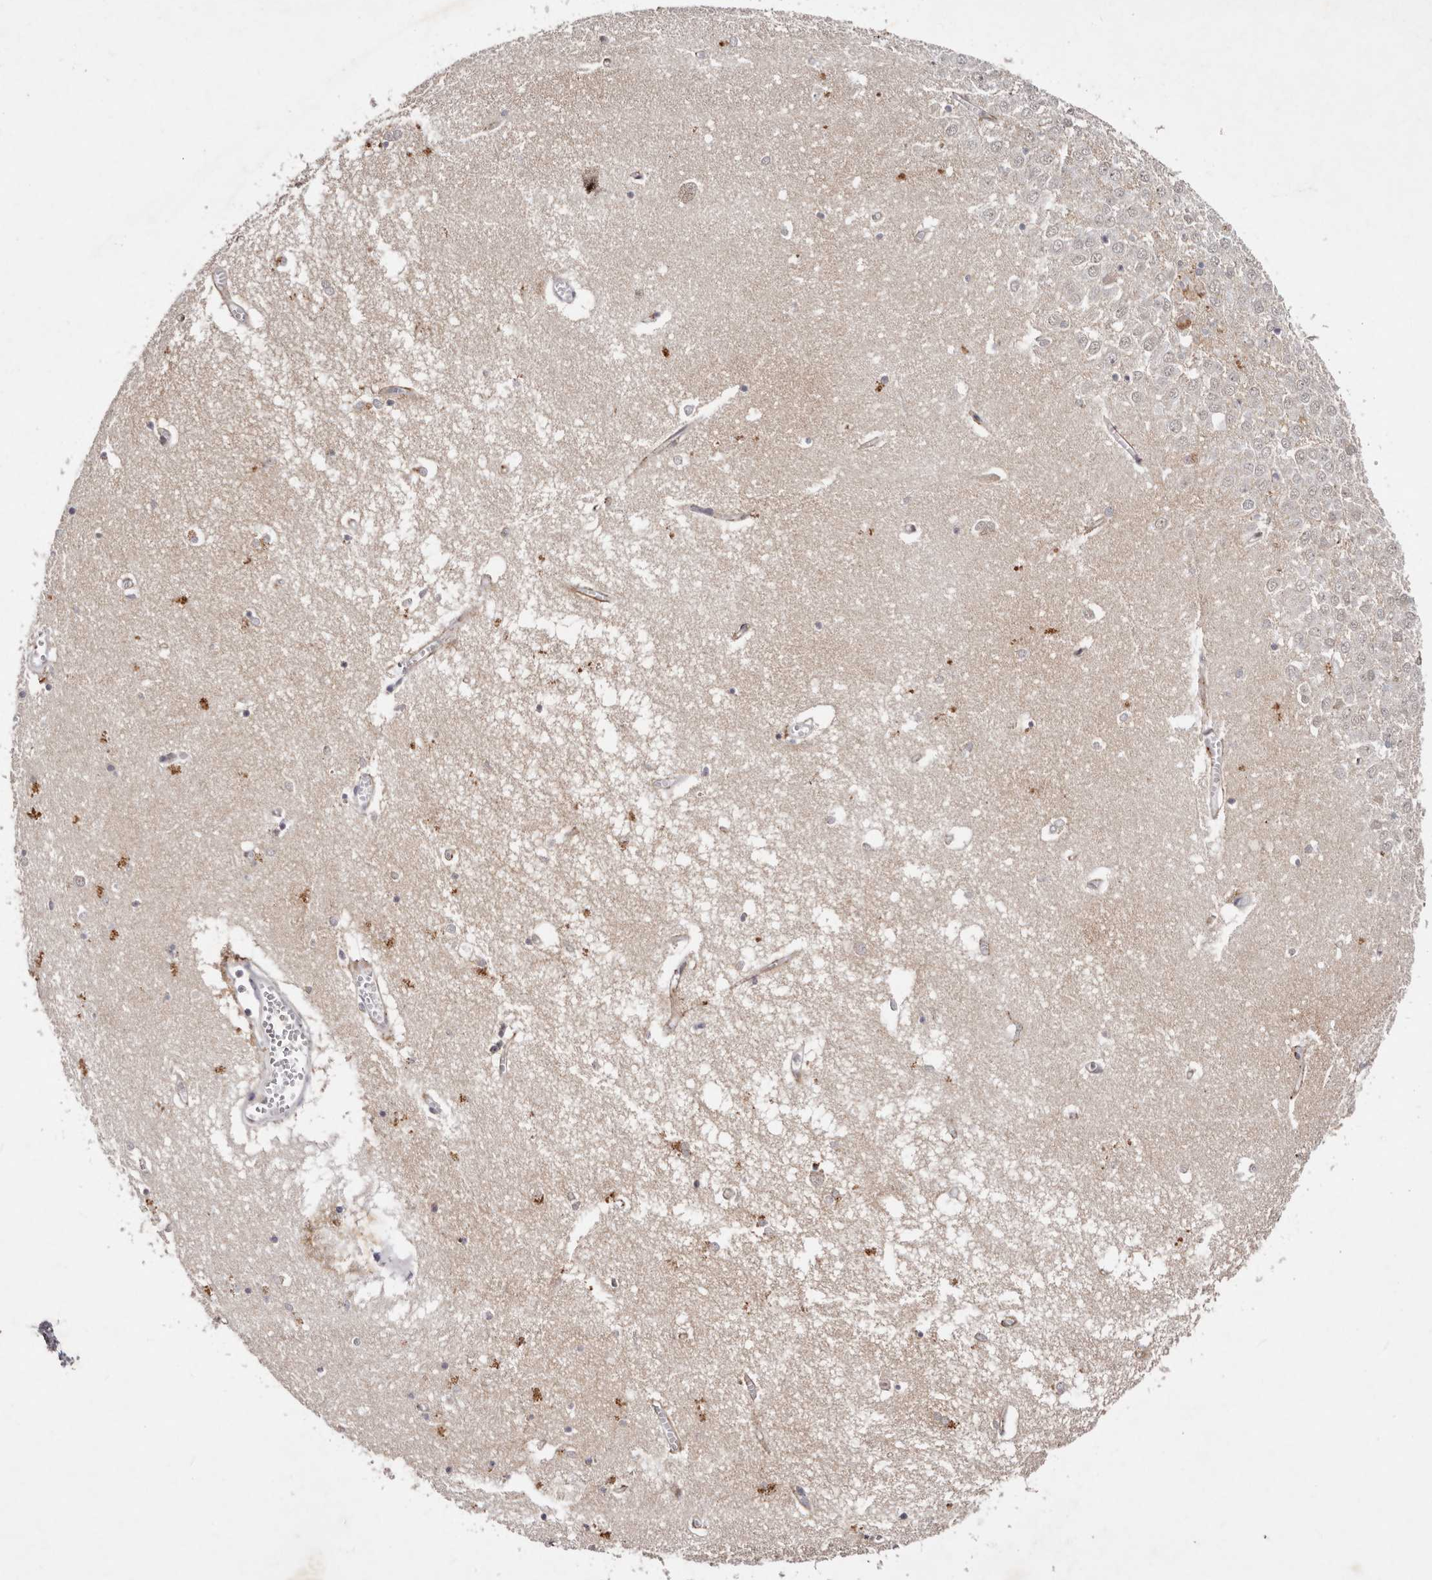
{"staining": {"intensity": "negative", "quantity": "none", "location": "none"}, "tissue": "hippocampus", "cell_type": "Glial cells", "image_type": "normal", "snomed": [{"axis": "morphology", "description": "Normal tissue, NOS"}, {"axis": "topography", "description": "Hippocampus"}], "caption": "Protein analysis of normal hippocampus exhibits no significant positivity in glial cells. (DAB (3,3'-diaminobenzidine) immunohistochemistry visualized using brightfield microscopy, high magnification).", "gene": "KLF7", "patient": {"sex": "male", "age": 70}}